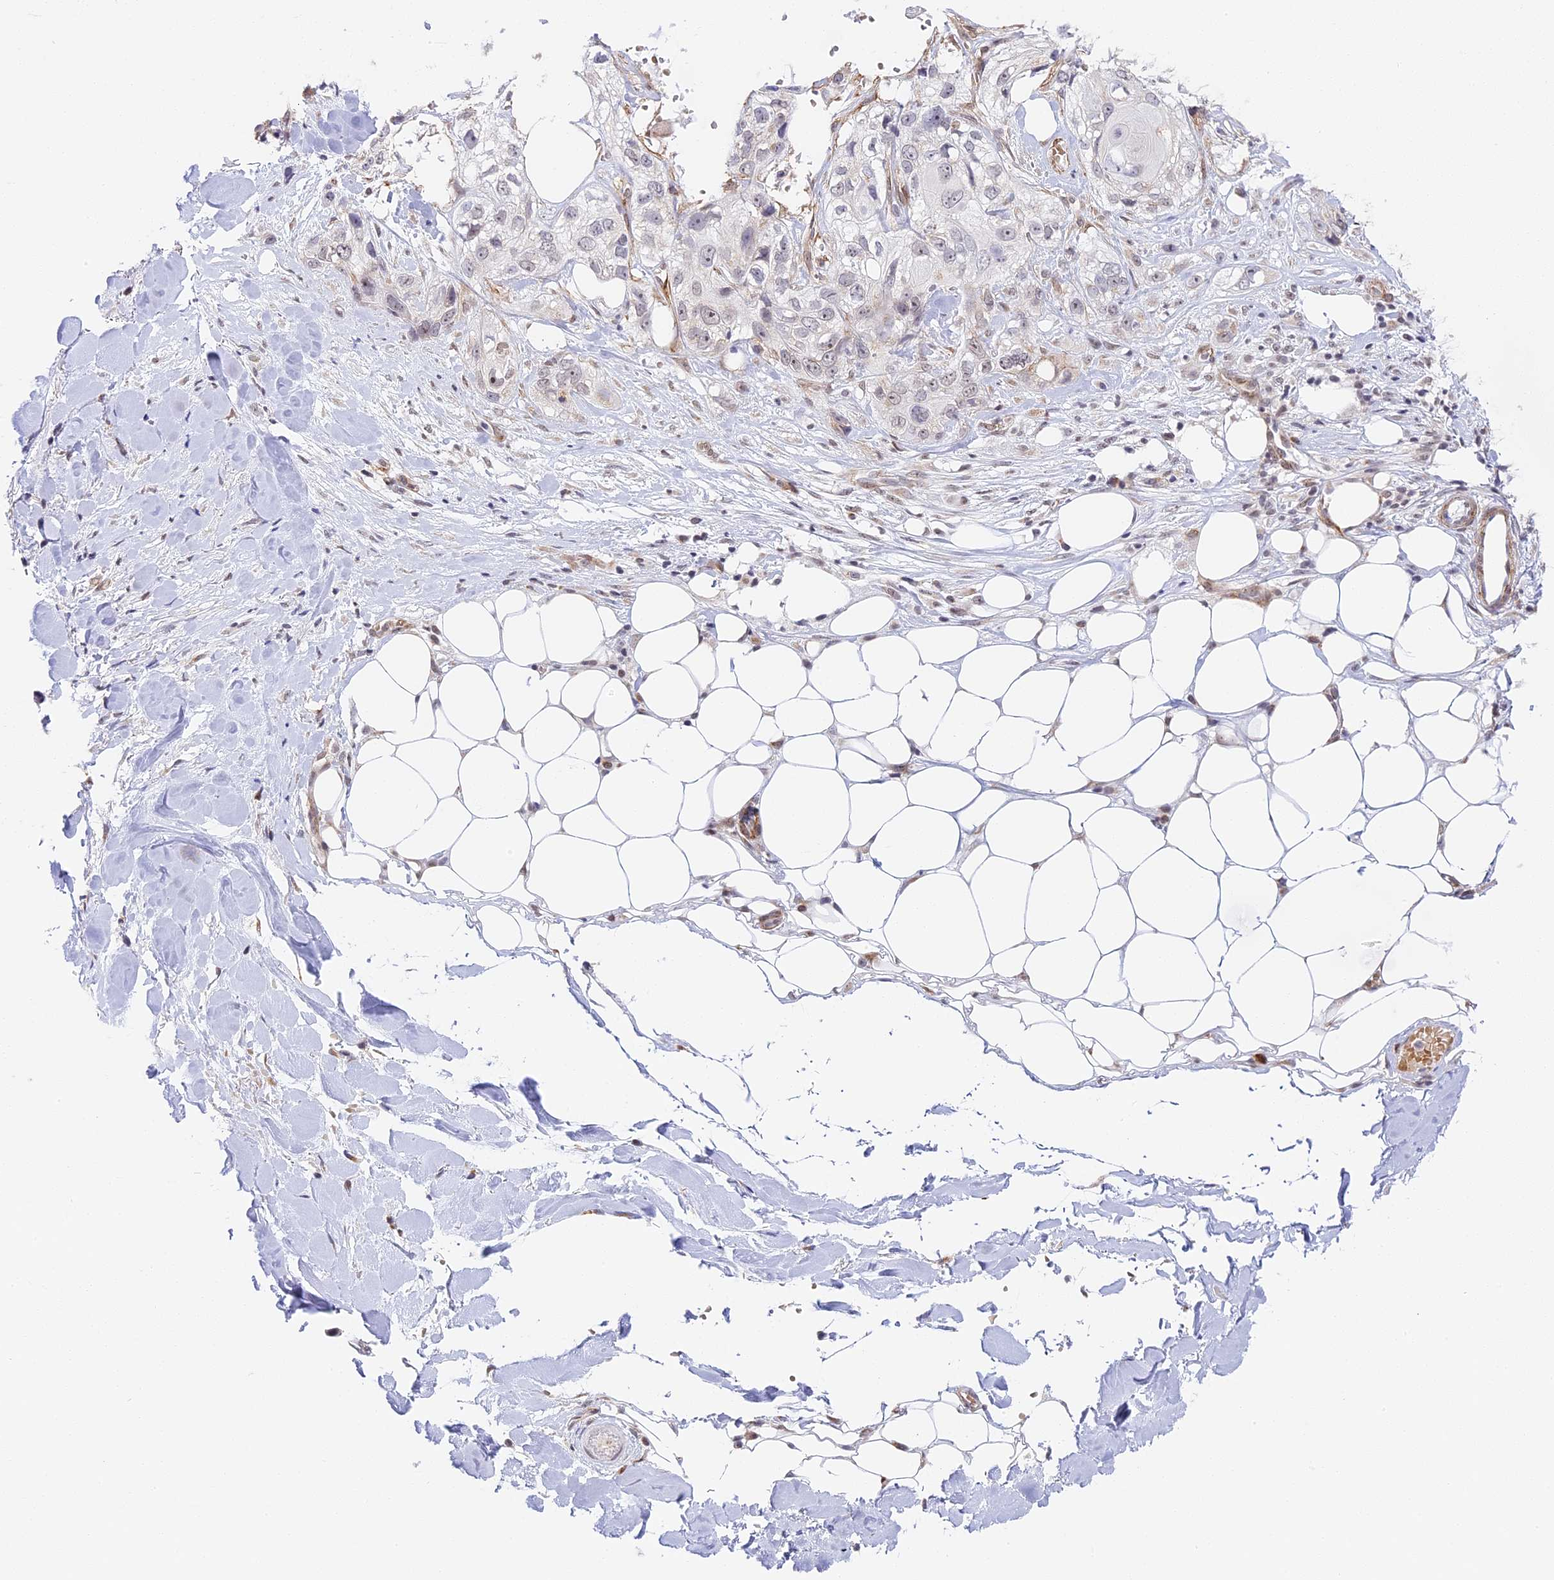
{"staining": {"intensity": "negative", "quantity": "none", "location": "none"}, "tissue": "skin cancer", "cell_type": "Tumor cells", "image_type": "cancer", "snomed": [{"axis": "morphology", "description": "Normal tissue, NOS"}, {"axis": "morphology", "description": "Squamous cell carcinoma, NOS"}, {"axis": "topography", "description": "Skin"}], "caption": "This photomicrograph is of skin cancer (squamous cell carcinoma) stained with immunohistochemistry (IHC) to label a protein in brown with the nuclei are counter-stained blue. There is no staining in tumor cells. The staining was performed using DAB (3,3'-diaminobenzidine) to visualize the protein expression in brown, while the nuclei were stained in blue with hematoxylin (Magnification: 20x).", "gene": "HEATR5B", "patient": {"sex": "male", "age": 72}}